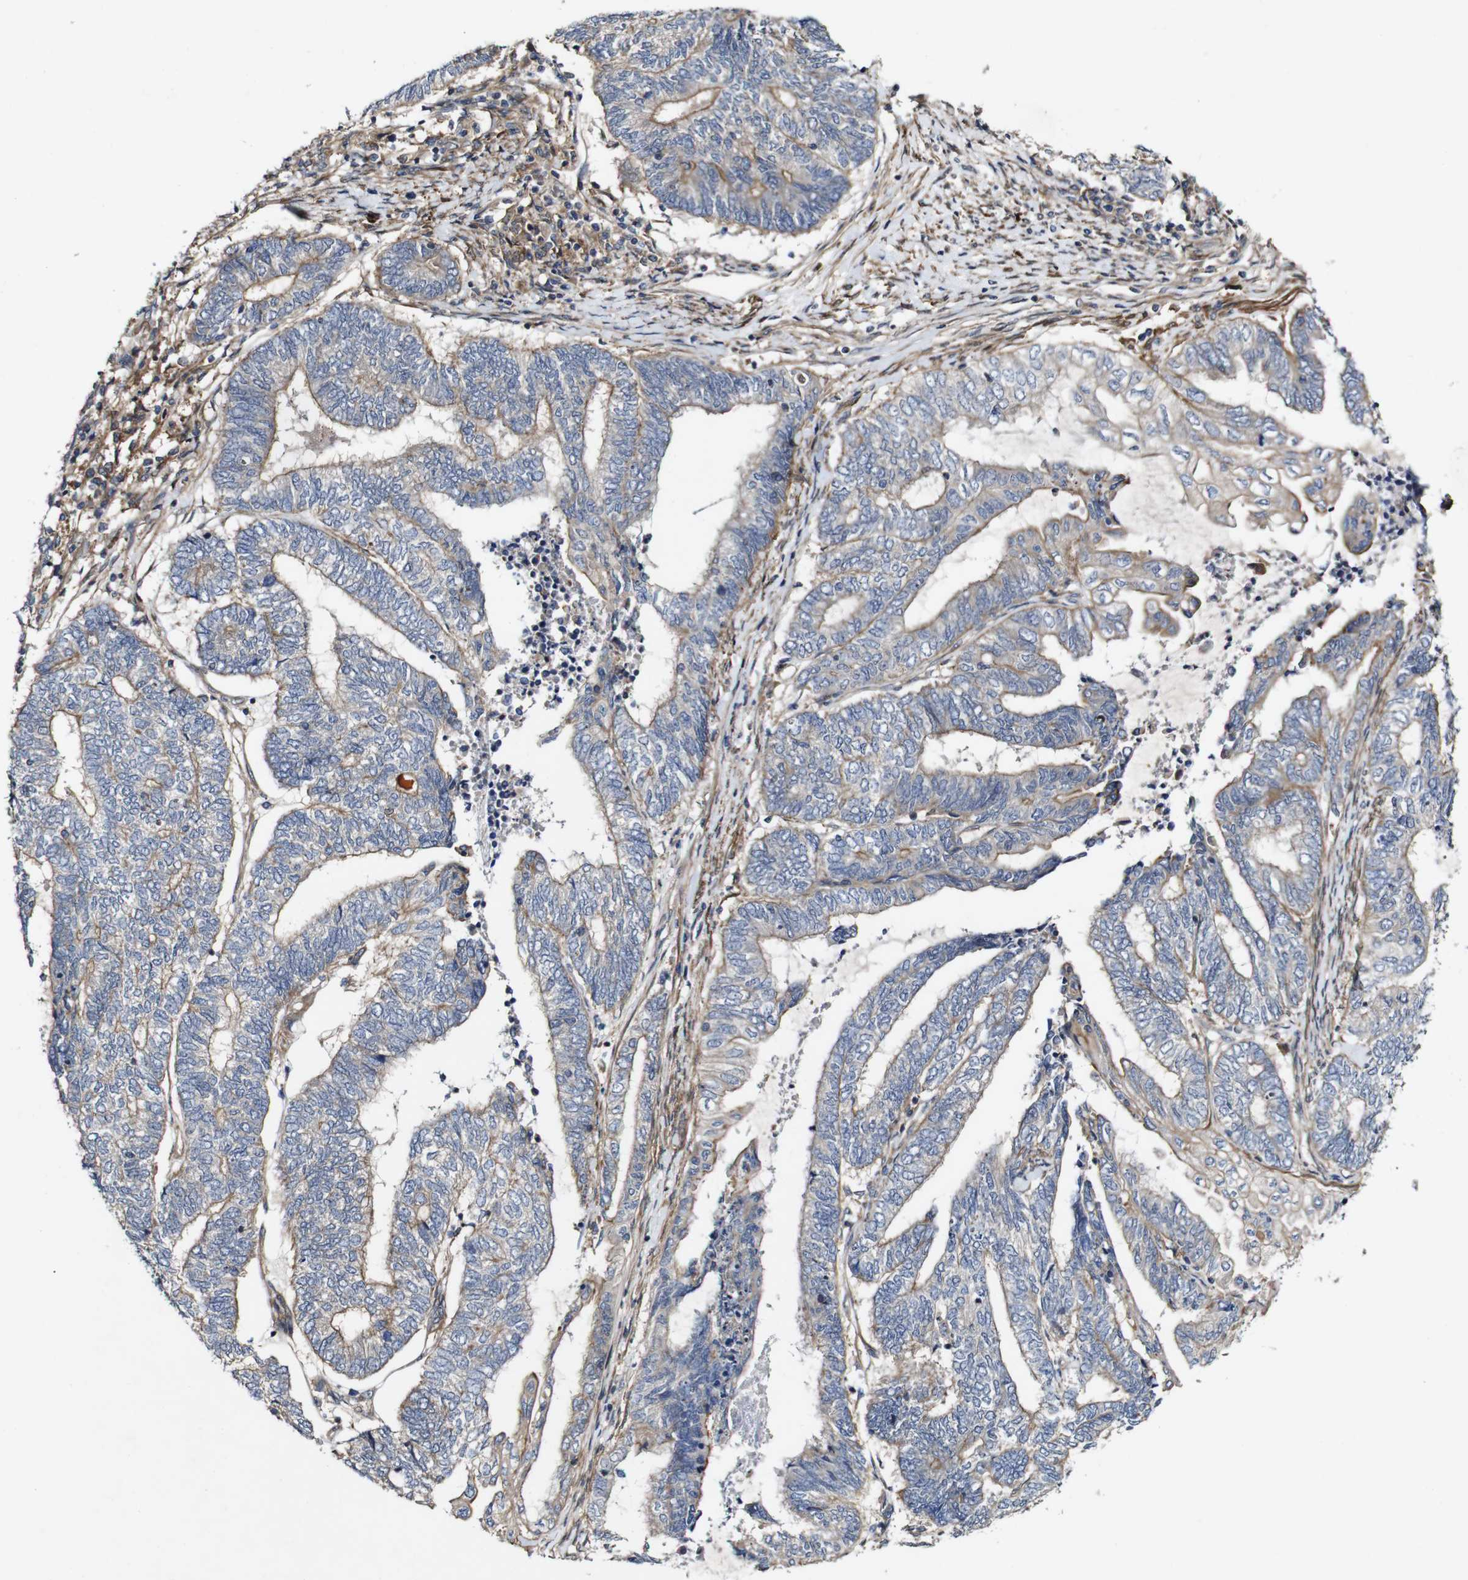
{"staining": {"intensity": "weak", "quantity": ">75%", "location": "cytoplasmic/membranous"}, "tissue": "endometrial cancer", "cell_type": "Tumor cells", "image_type": "cancer", "snomed": [{"axis": "morphology", "description": "Adenocarcinoma, NOS"}, {"axis": "topography", "description": "Uterus"}, {"axis": "topography", "description": "Endometrium"}], "caption": "Endometrial adenocarcinoma stained for a protein (brown) exhibits weak cytoplasmic/membranous positive positivity in approximately >75% of tumor cells.", "gene": "GSDME", "patient": {"sex": "female", "age": 70}}